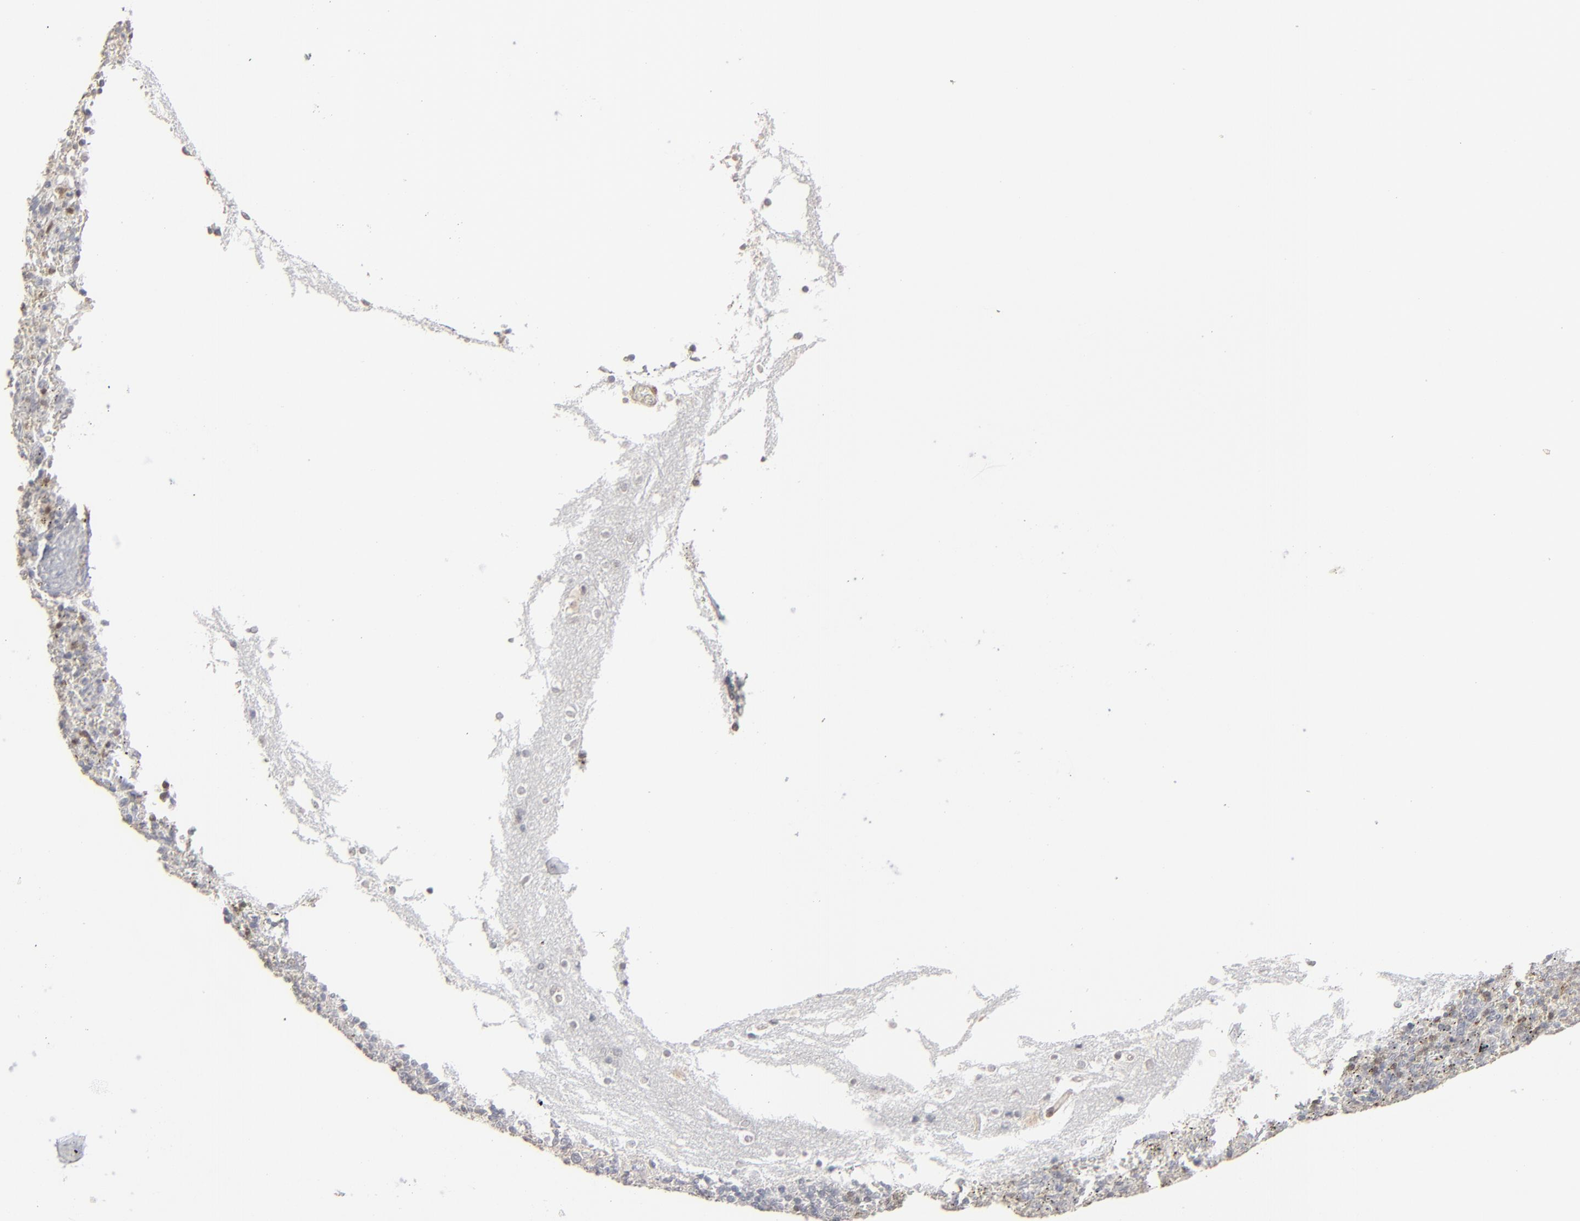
{"staining": {"intensity": "negative", "quantity": "none", "location": "none"}, "tissue": "spleen", "cell_type": "Cells in red pulp", "image_type": "normal", "snomed": [{"axis": "morphology", "description": "Normal tissue, NOS"}, {"axis": "topography", "description": "Spleen"}], "caption": "The histopathology image reveals no significant expression in cells in red pulp of spleen. The staining was performed using DAB (3,3'-diaminobenzidine) to visualize the protein expression in brown, while the nuclei were stained in blue with hematoxylin (Magnification: 20x).", "gene": "STAT4", "patient": {"sex": "female", "age": 10}}